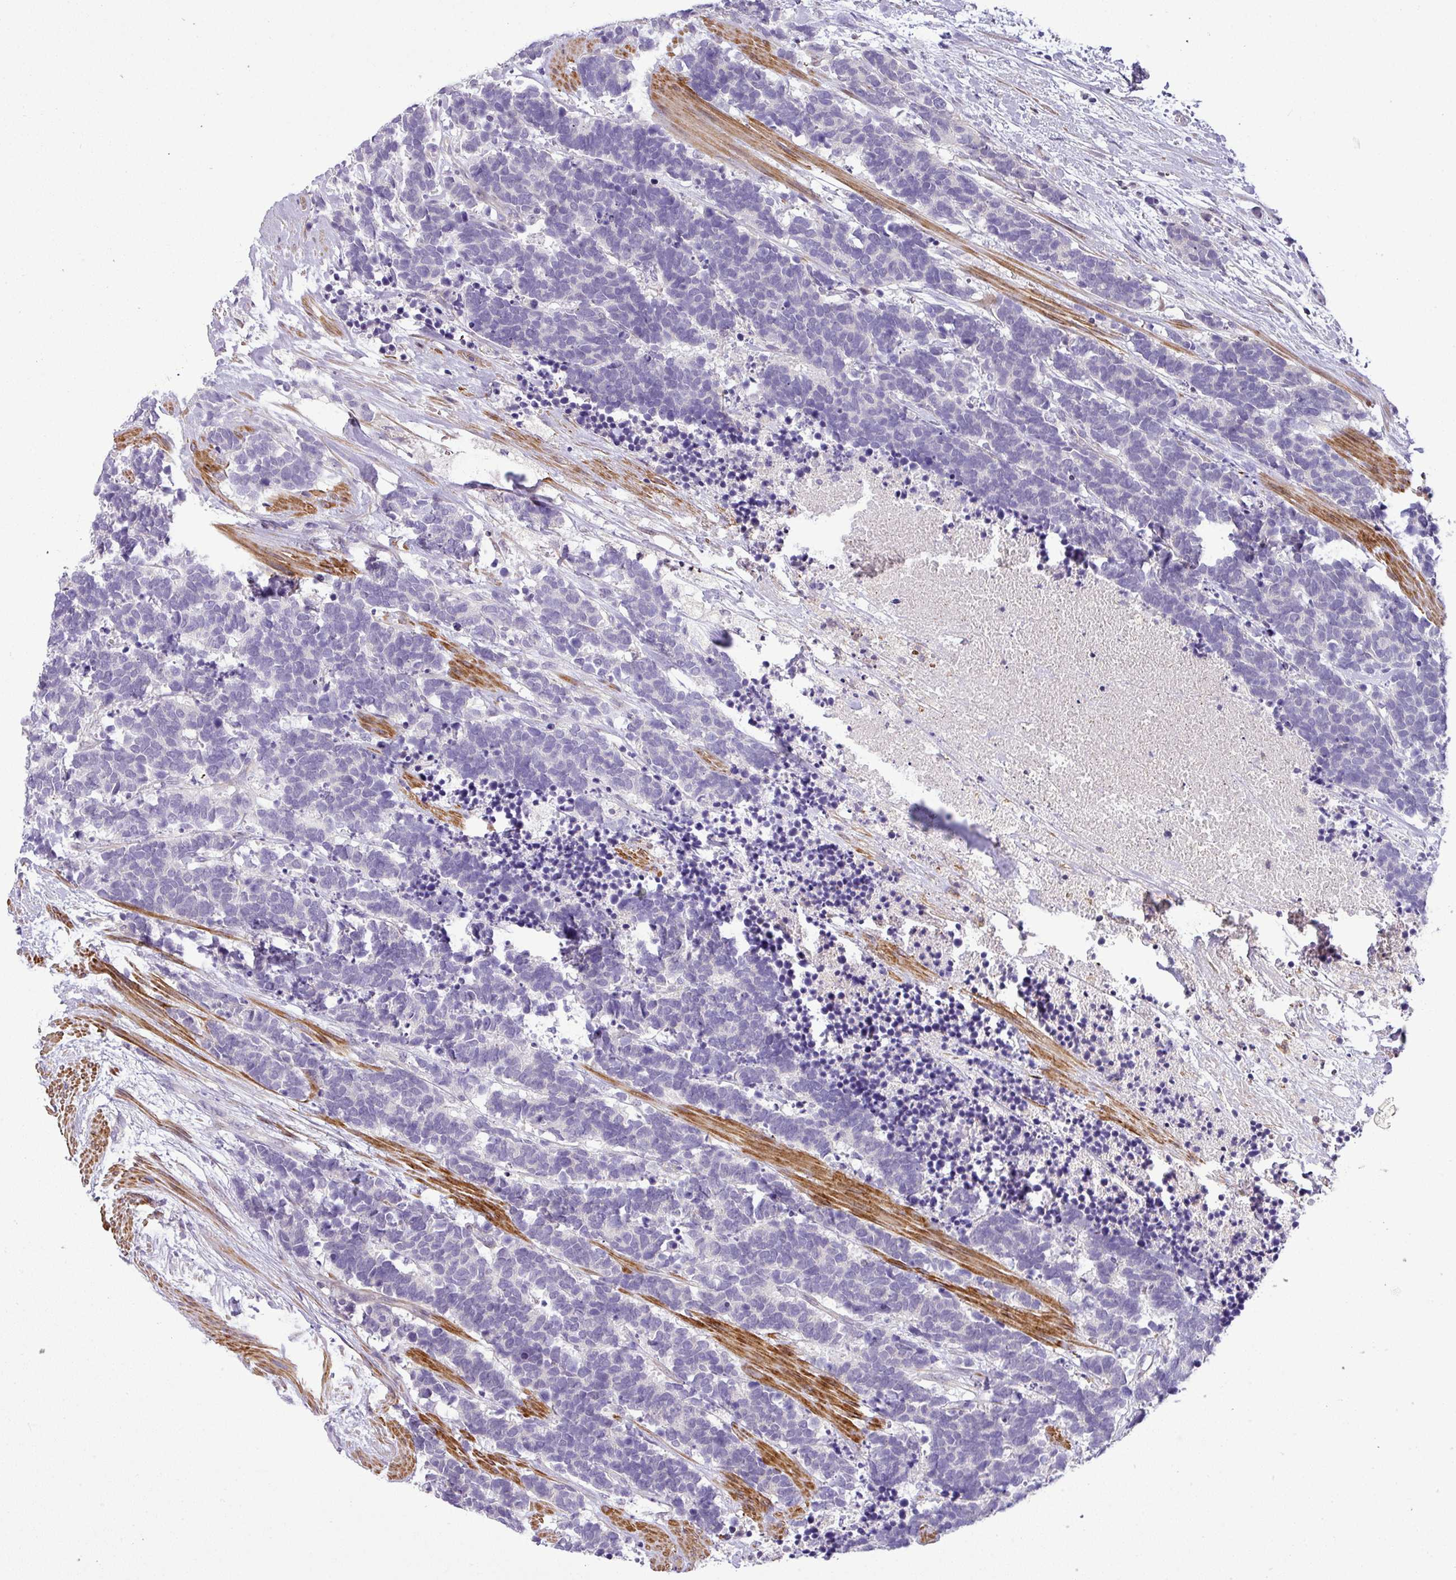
{"staining": {"intensity": "negative", "quantity": "none", "location": "none"}, "tissue": "carcinoid", "cell_type": "Tumor cells", "image_type": "cancer", "snomed": [{"axis": "morphology", "description": "Carcinoma, NOS"}, {"axis": "morphology", "description": "Carcinoid, malignant, NOS"}, {"axis": "topography", "description": "Prostate"}], "caption": "Immunohistochemical staining of carcinoma exhibits no significant expression in tumor cells.", "gene": "NBEAL2", "patient": {"sex": "male", "age": 57}}